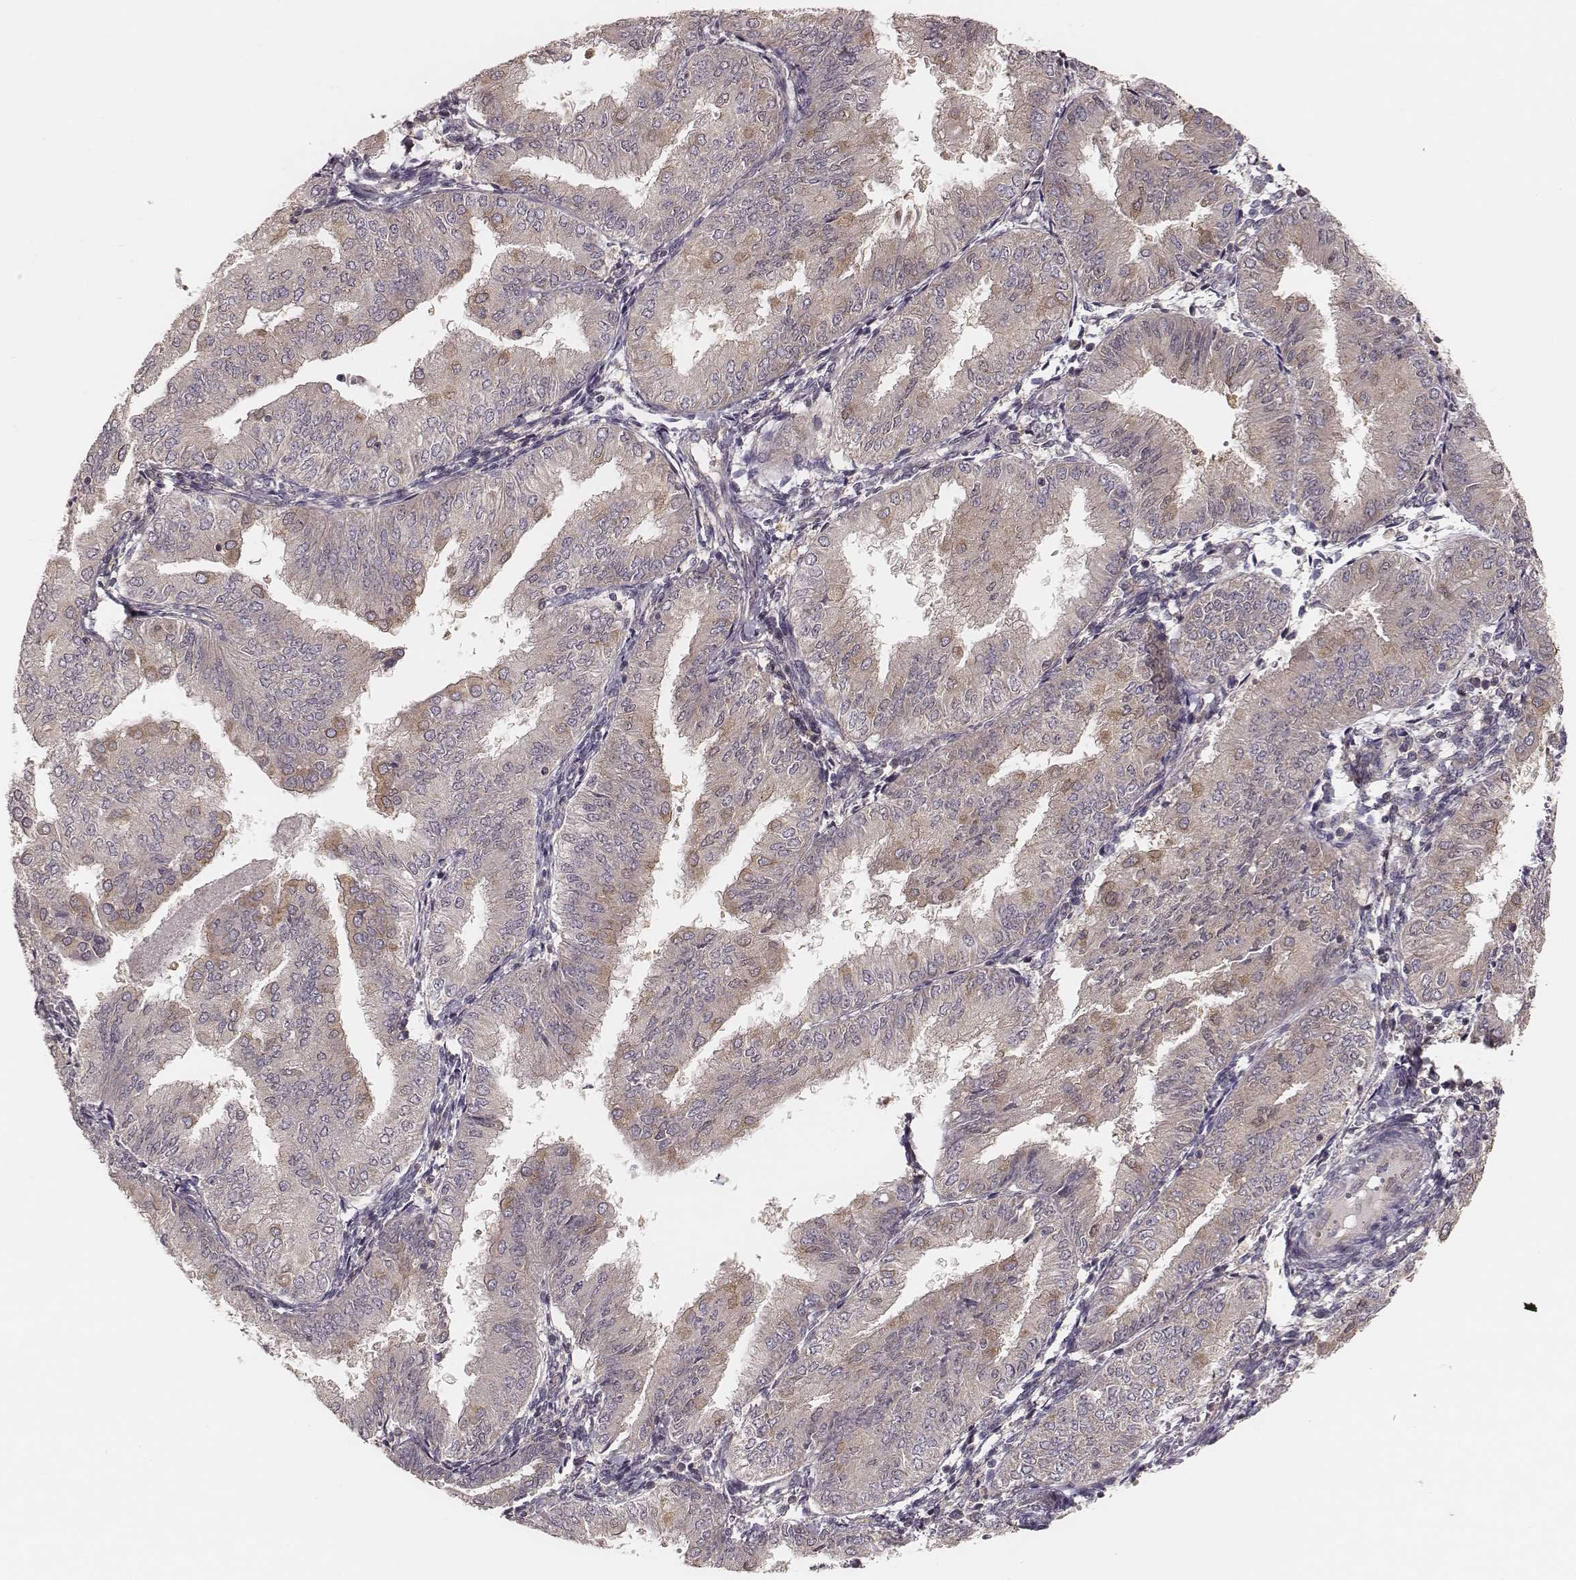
{"staining": {"intensity": "negative", "quantity": "none", "location": "none"}, "tissue": "endometrial cancer", "cell_type": "Tumor cells", "image_type": "cancer", "snomed": [{"axis": "morphology", "description": "Adenocarcinoma, NOS"}, {"axis": "topography", "description": "Endometrium"}], "caption": "There is no significant expression in tumor cells of endometrial cancer. (DAB IHC, high magnification).", "gene": "CARS1", "patient": {"sex": "female", "age": 53}}